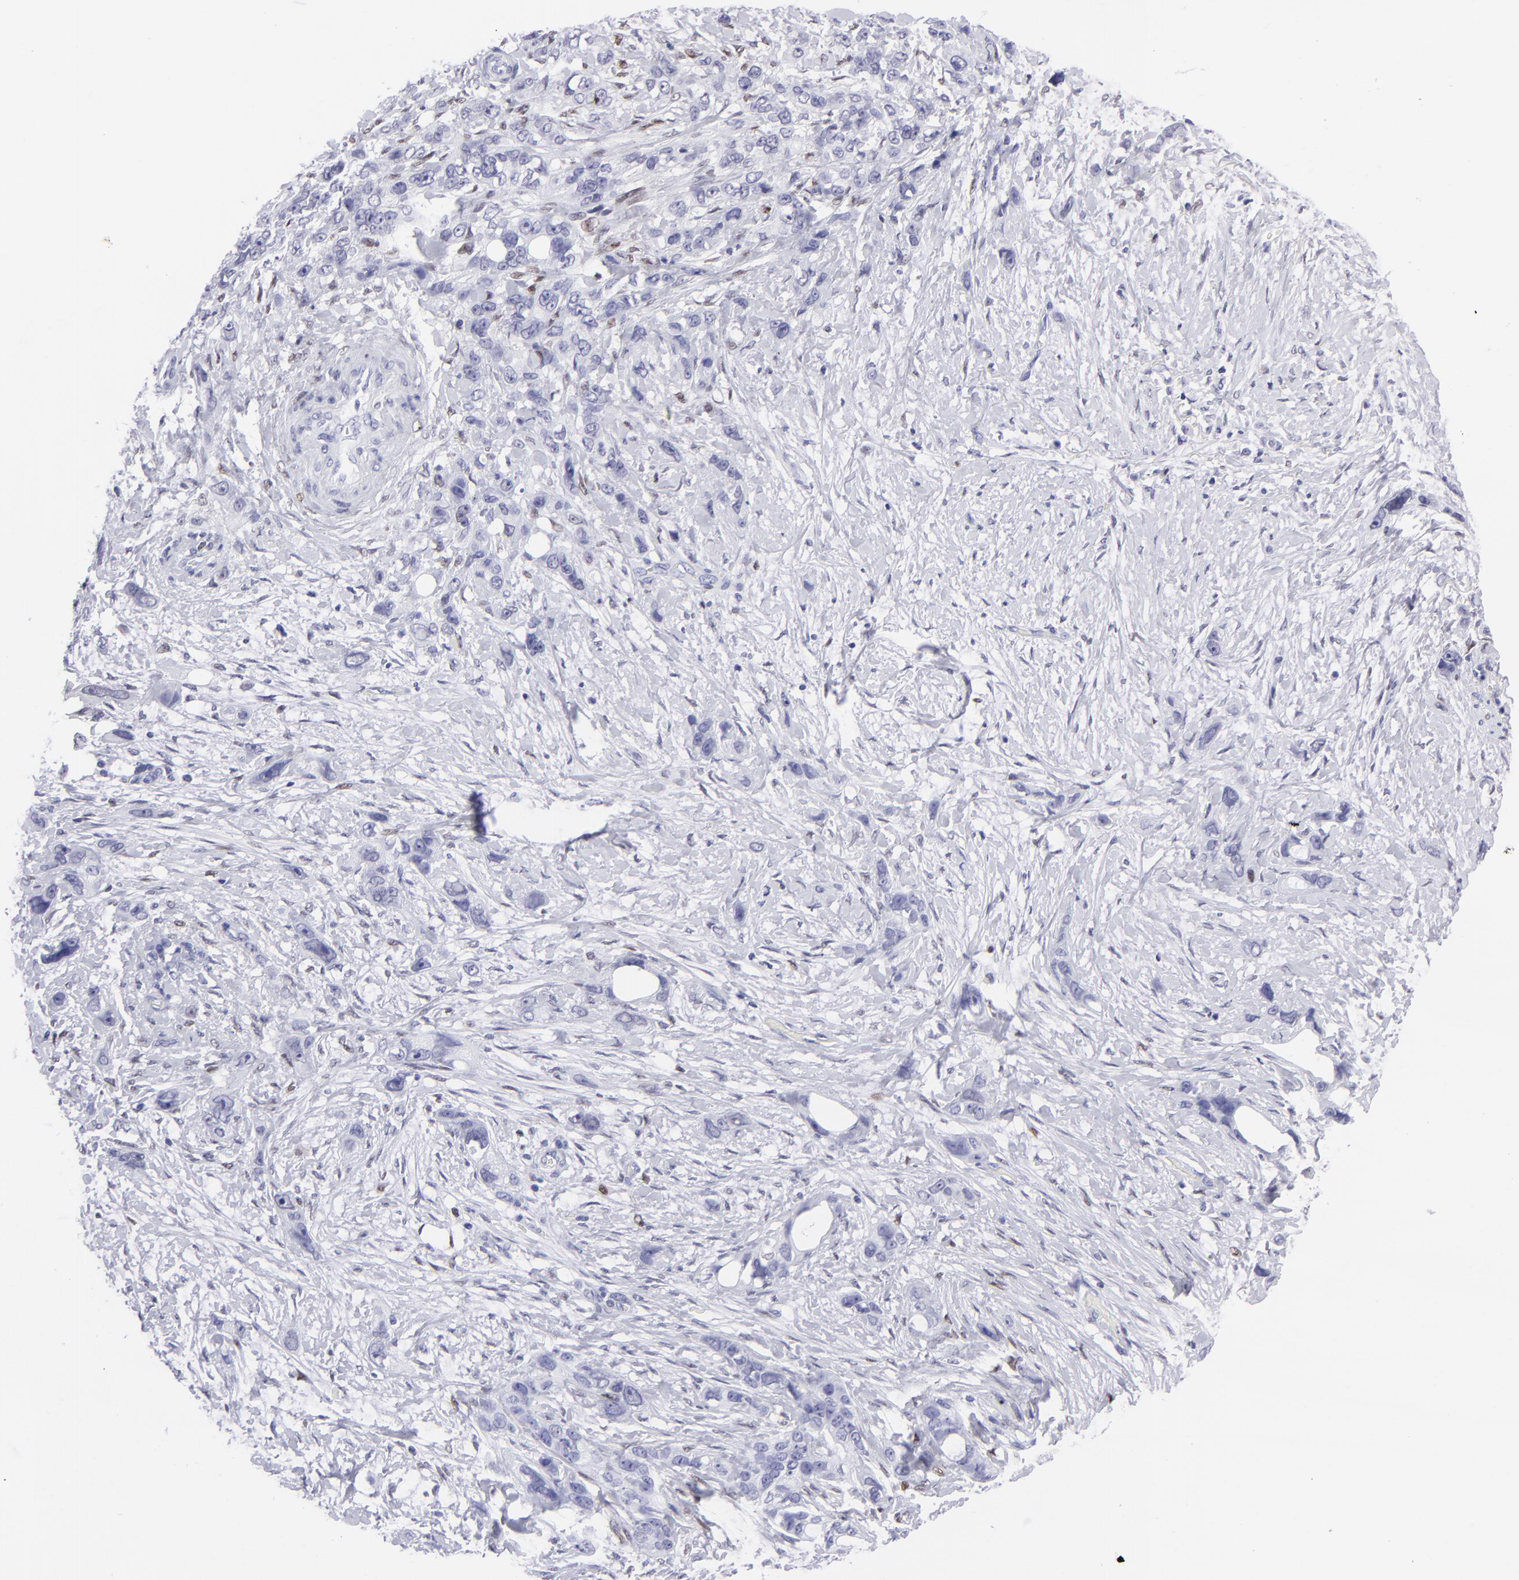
{"staining": {"intensity": "negative", "quantity": "none", "location": "none"}, "tissue": "stomach cancer", "cell_type": "Tumor cells", "image_type": "cancer", "snomed": [{"axis": "morphology", "description": "Adenocarcinoma, NOS"}, {"axis": "topography", "description": "Stomach, upper"}], "caption": "IHC of adenocarcinoma (stomach) shows no expression in tumor cells. (Stains: DAB (3,3'-diaminobenzidine) immunohistochemistry (IHC) with hematoxylin counter stain, Microscopy: brightfield microscopy at high magnification).", "gene": "MITF", "patient": {"sex": "male", "age": 47}}